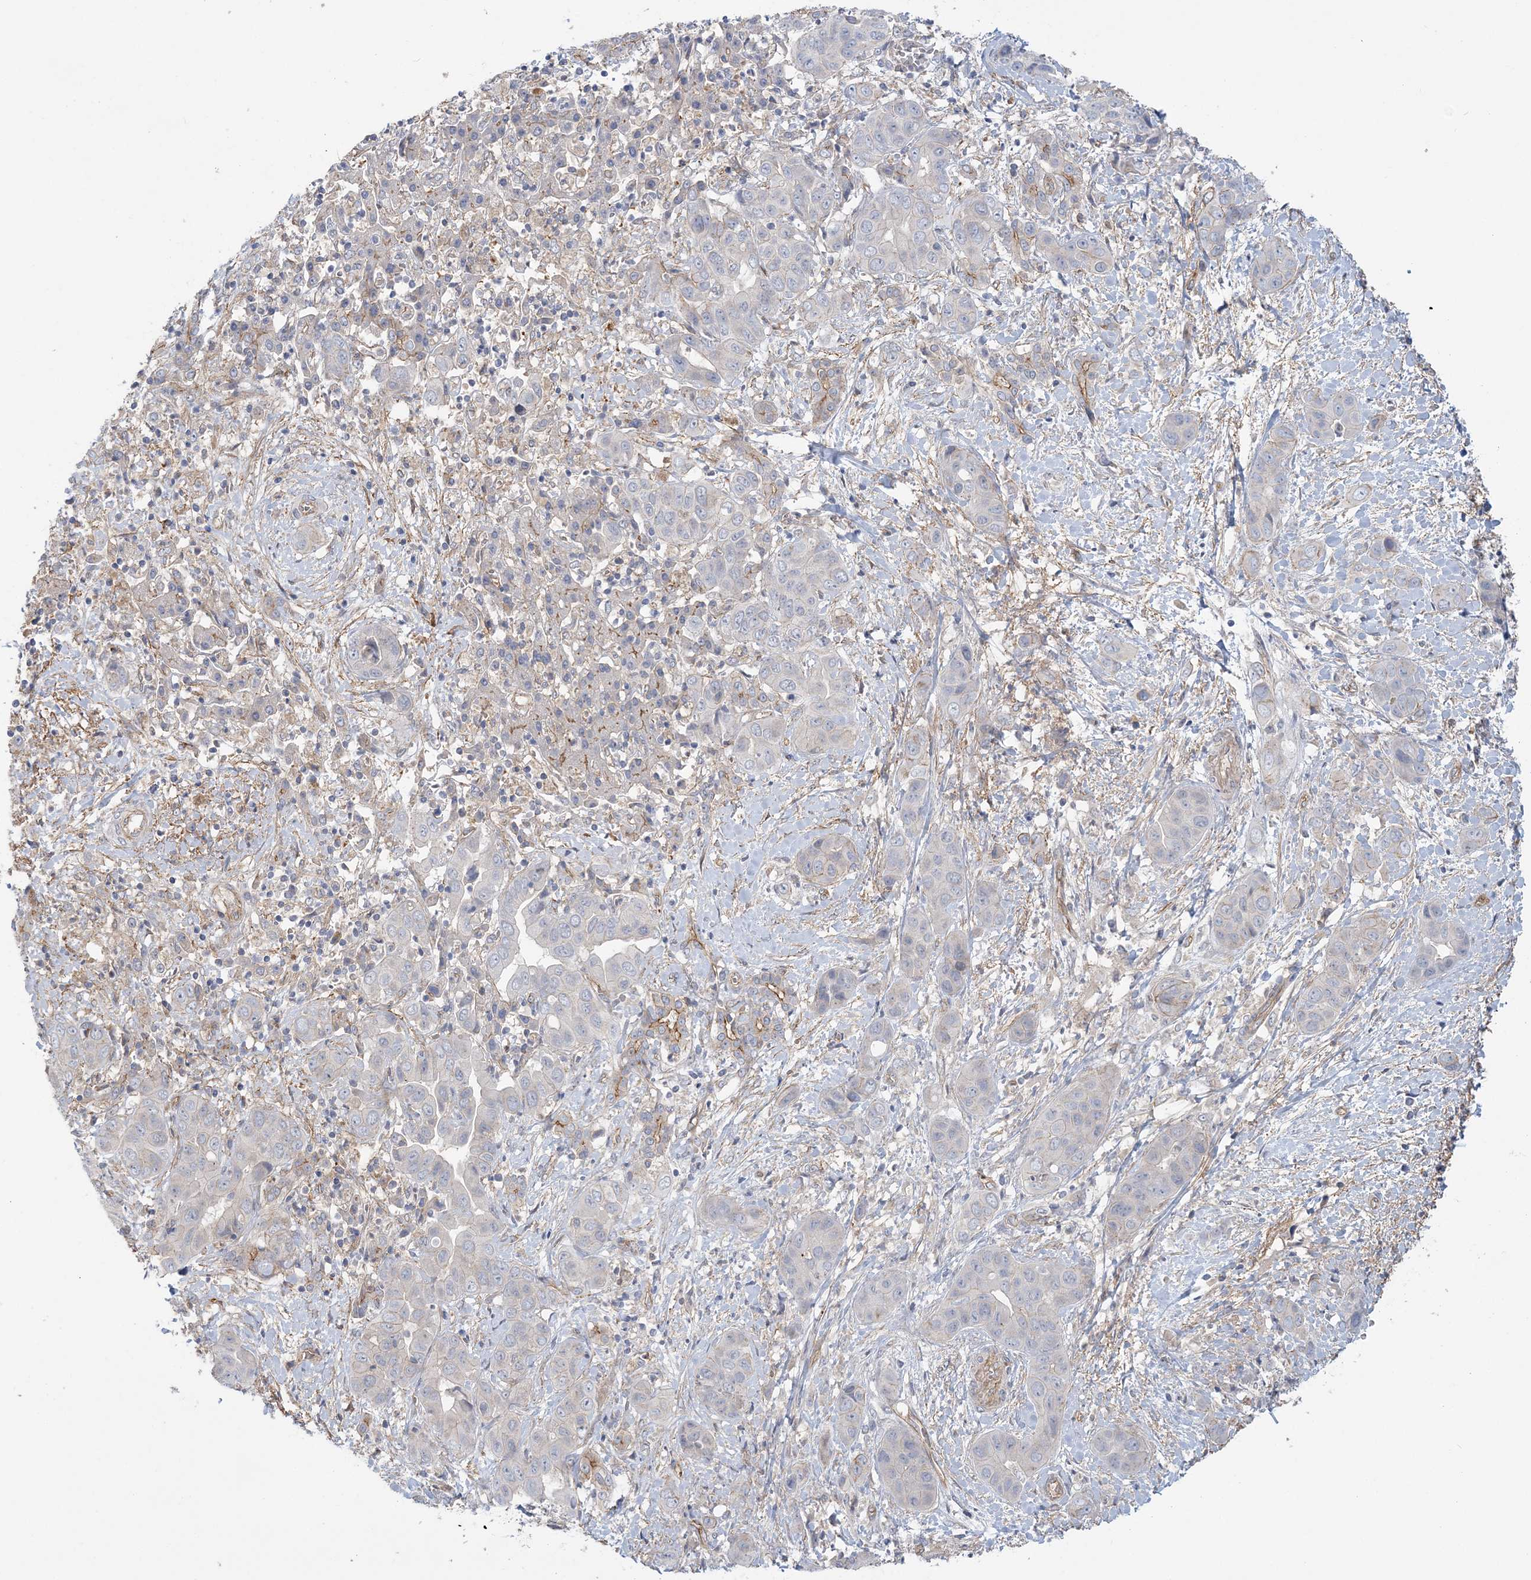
{"staining": {"intensity": "moderate", "quantity": "<25%", "location": "cytoplasmic/membranous"}, "tissue": "liver cancer", "cell_type": "Tumor cells", "image_type": "cancer", "snomed": [{"axis": "morphology", "description": "Cholangiocarcinoma"}, {"axis": "topography", "description": "Liver"}], "caption": "Human liver cancer (cholangiocarcinoma) stained with a brown dye exhibits moderate cytoplasmic/membranous positive positivity in about <25% of tumor cells.", "gene": "RAI14", "patient": {"sex": "female", "age": 52}}